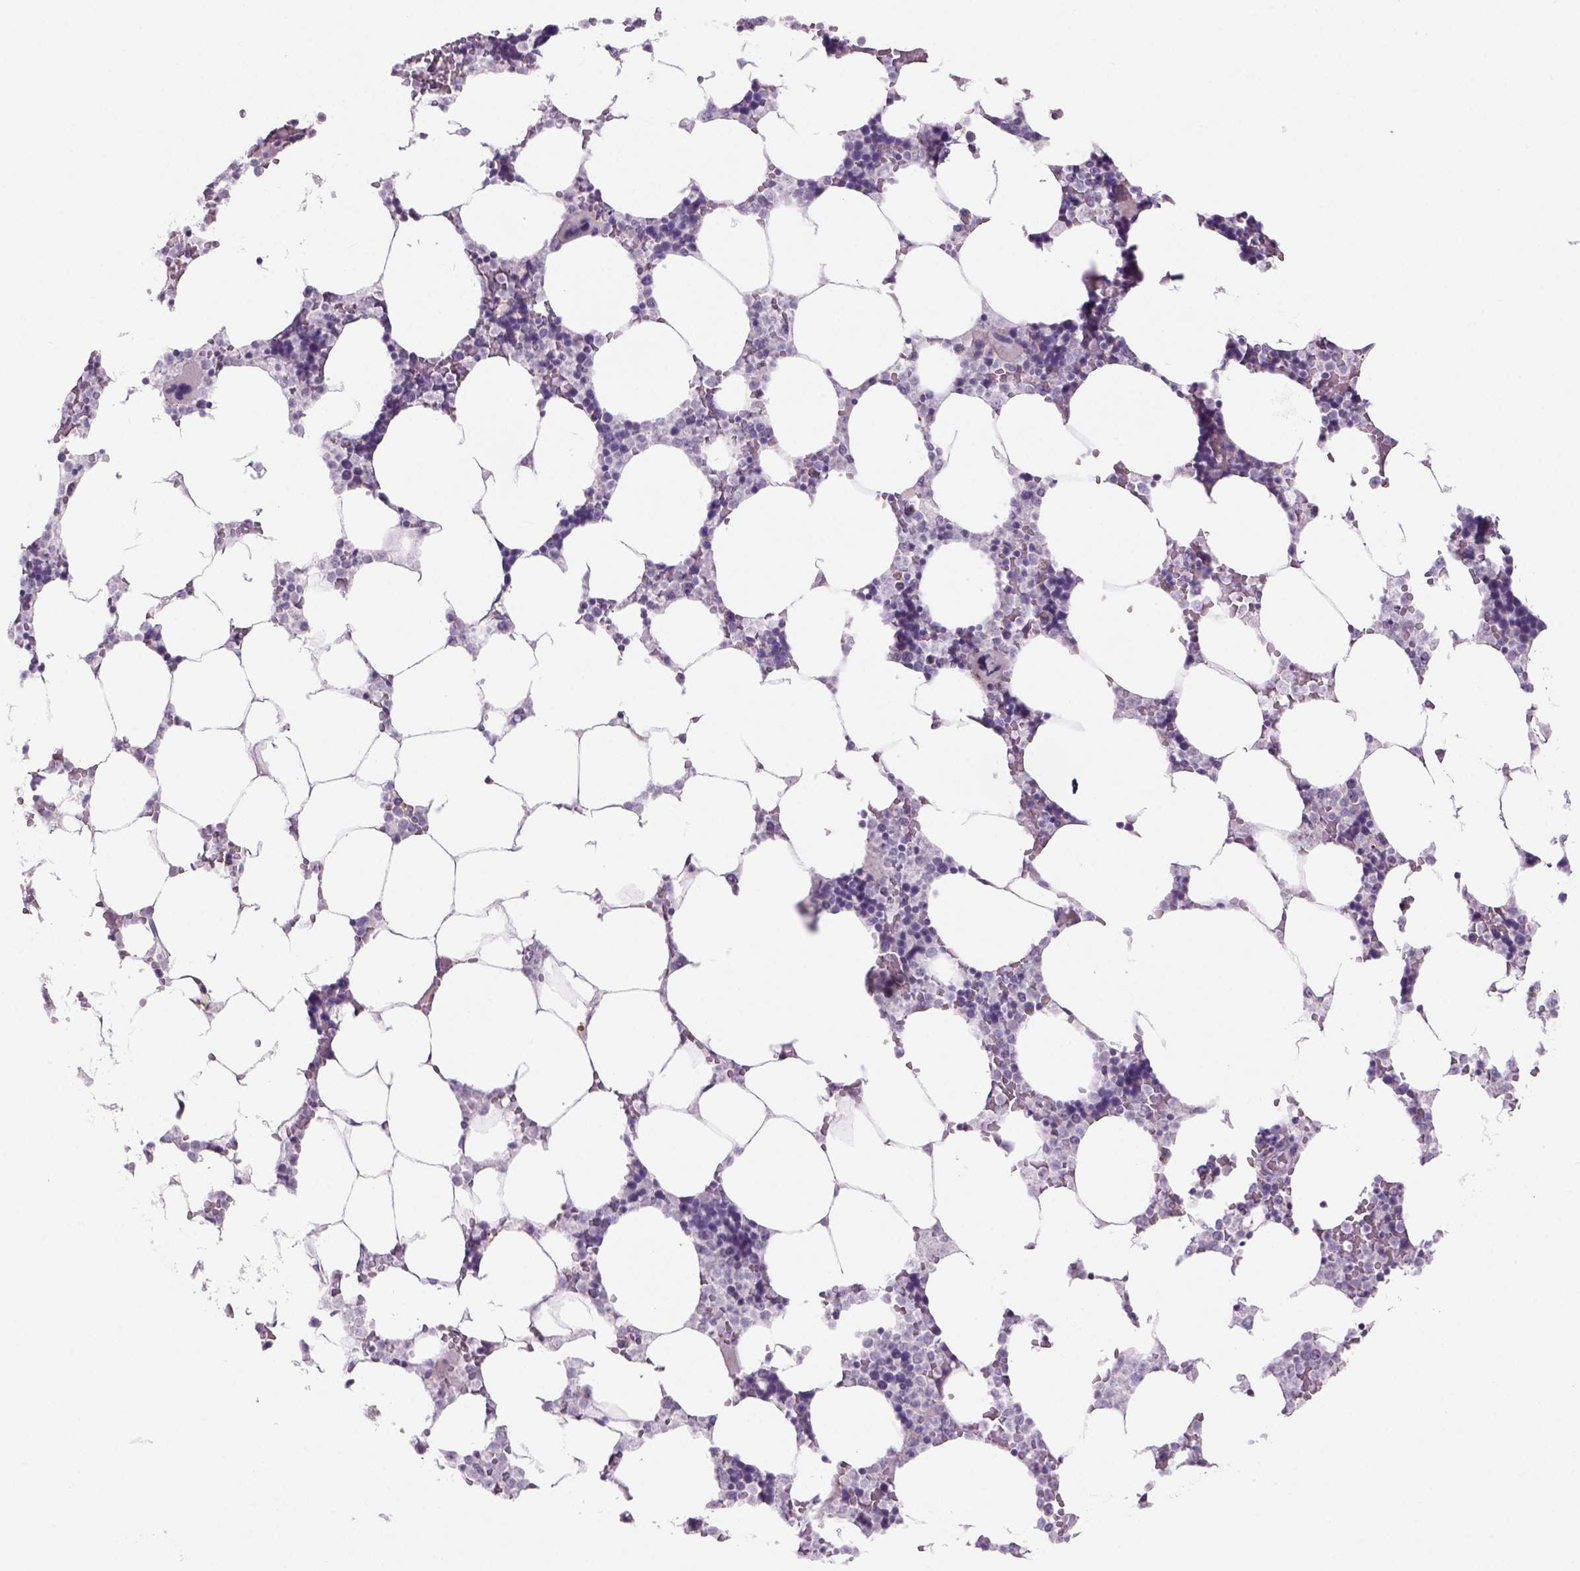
{"staining": {"intensity": "negative", "quantity": "none", "location": "none"}, "tissue": "bone marrow", "cell_type": "Hematopoietic cells", "image_type": "normal", "snomed": [{"axis": "morphology", "description": "Normal tissue, NOS"}, {"axis": "topography", "description": "Bone marrow"}], "caption": "IHC micrograph of benign bone marrow stained for a protein (brown), which displays no staining in hematopoietic cells. (Stains: DAB (3,3'-diaminobenzidine) IHC with hematoxylin counter stain, Microscopy: brightfield microscopy at high magnification).", "gene": "ADGRV1", "patient": {"sex": "female", "age": 52}}